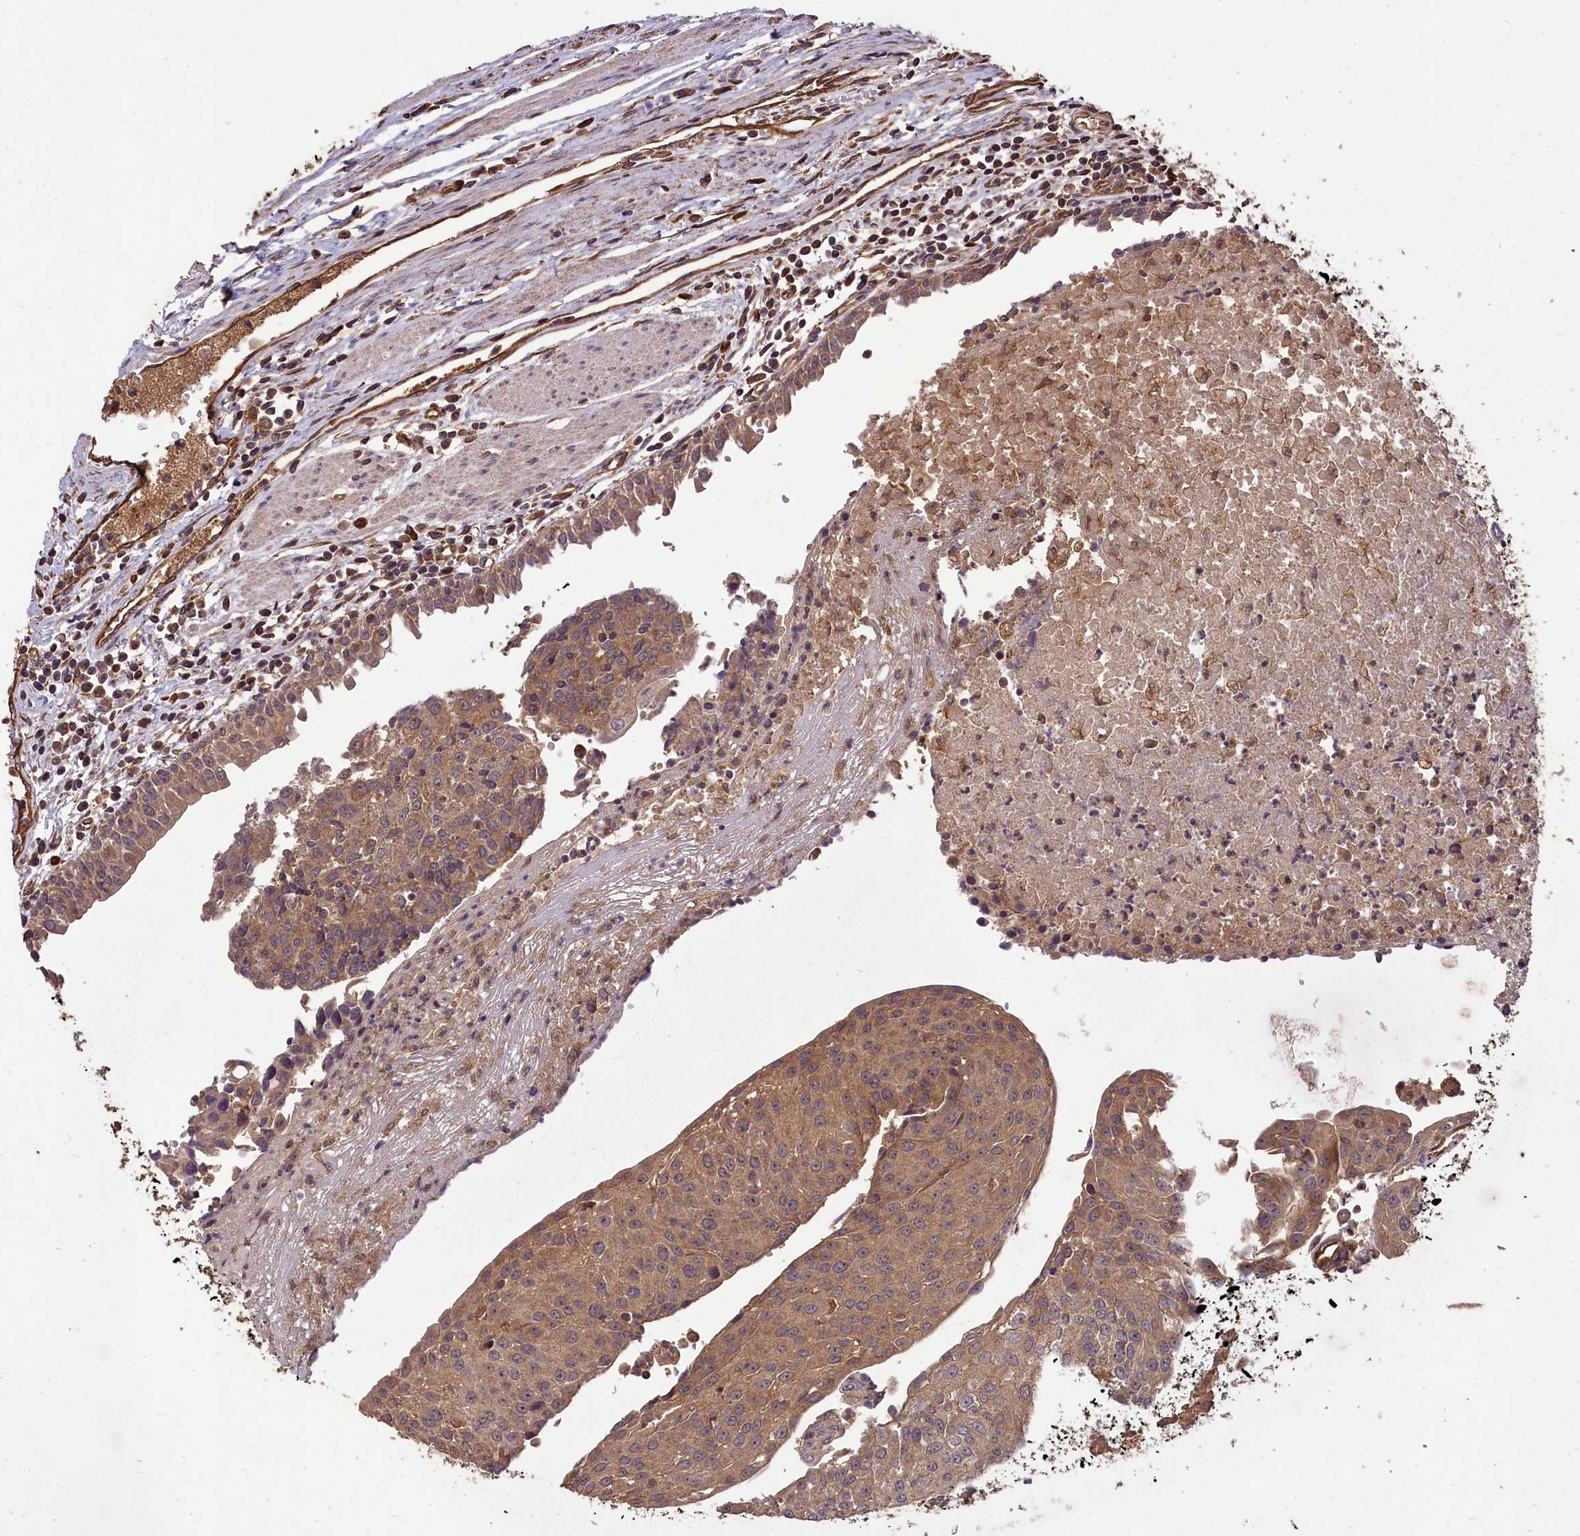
{"staining": {"intensity": "moderate", "quantity": ">75%", "location": "cytoplasmic/membranous"}, "tissue": "urothelial cancer", "cell_type": "Tumor cells", "image_type": "cancer", "snomed": [{"axis": "morphology", "description": "Urothelial carcinoma, High grade"}, {"axis": "topography", "description": "Urinary bladder"}], "caption": "Urothelial carcinoma (high-grade) stained for a protein displays moderate cytoplasmic/membranous positivity in tumor cells. (Brightfield microscopy of DAB IHC at high magnification).", "gene": "TTLL10", "patient": {"sex": "female", "age": 85}}